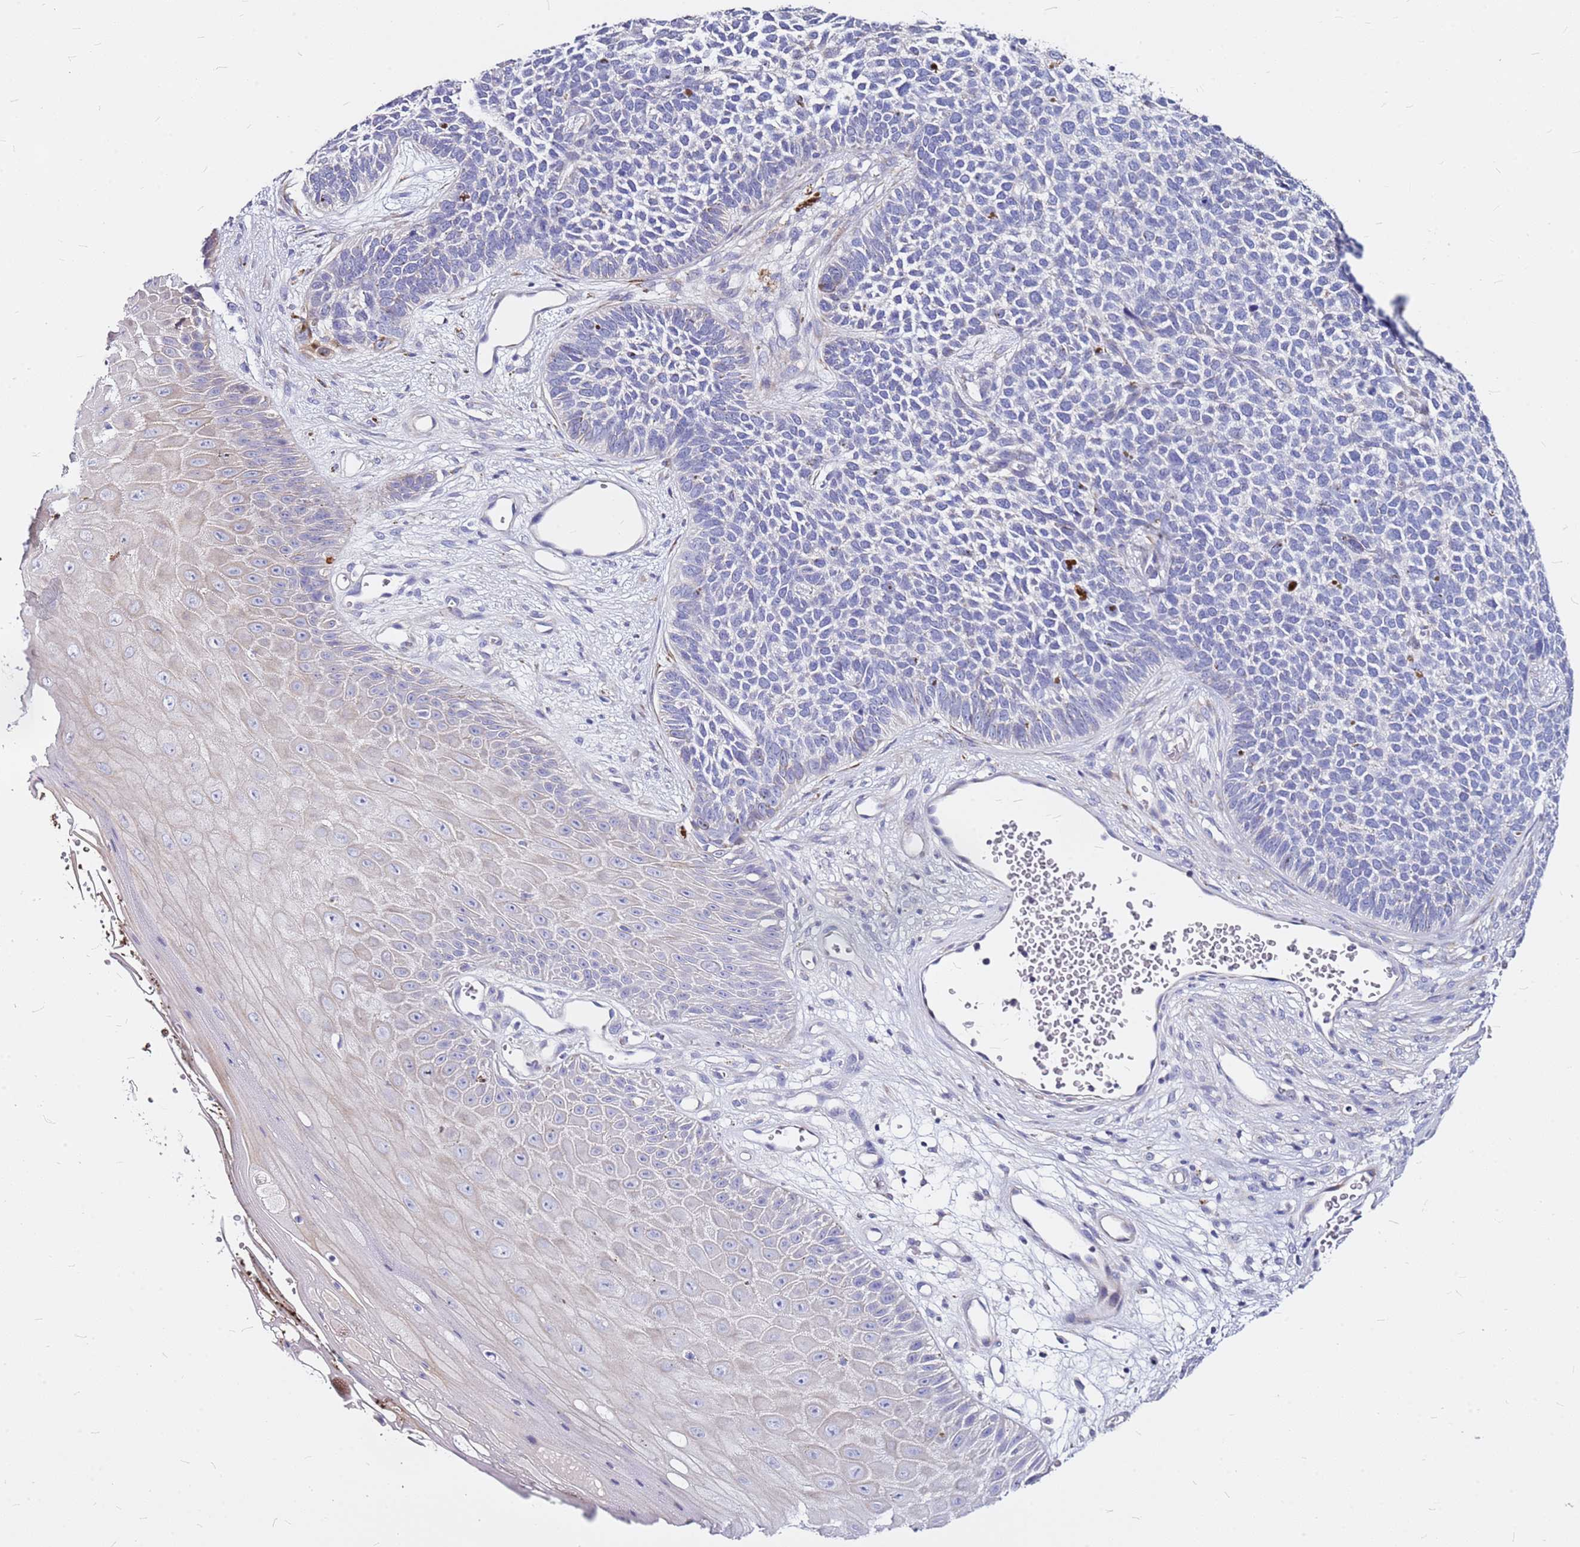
{"staining": {"intensity": "negative", "quantity": "none", "location": "none"}, "tissue": "skin cancer", "cell_type": "Tumor cells", "image_type": "cancer", "snomed": [{"axis": "morphology", "description": "Basal cell carcinoma"}, {"axis": "topography", "description": "Skin"}], "caption": "A high-resolution histopathology image shows immunohistochemistry staining of skin basal cell carcinoma, which exhibits no significant staining in tumor cells.", "gene": "CASD1", "patient": {"sex": "female", "age": 84}}